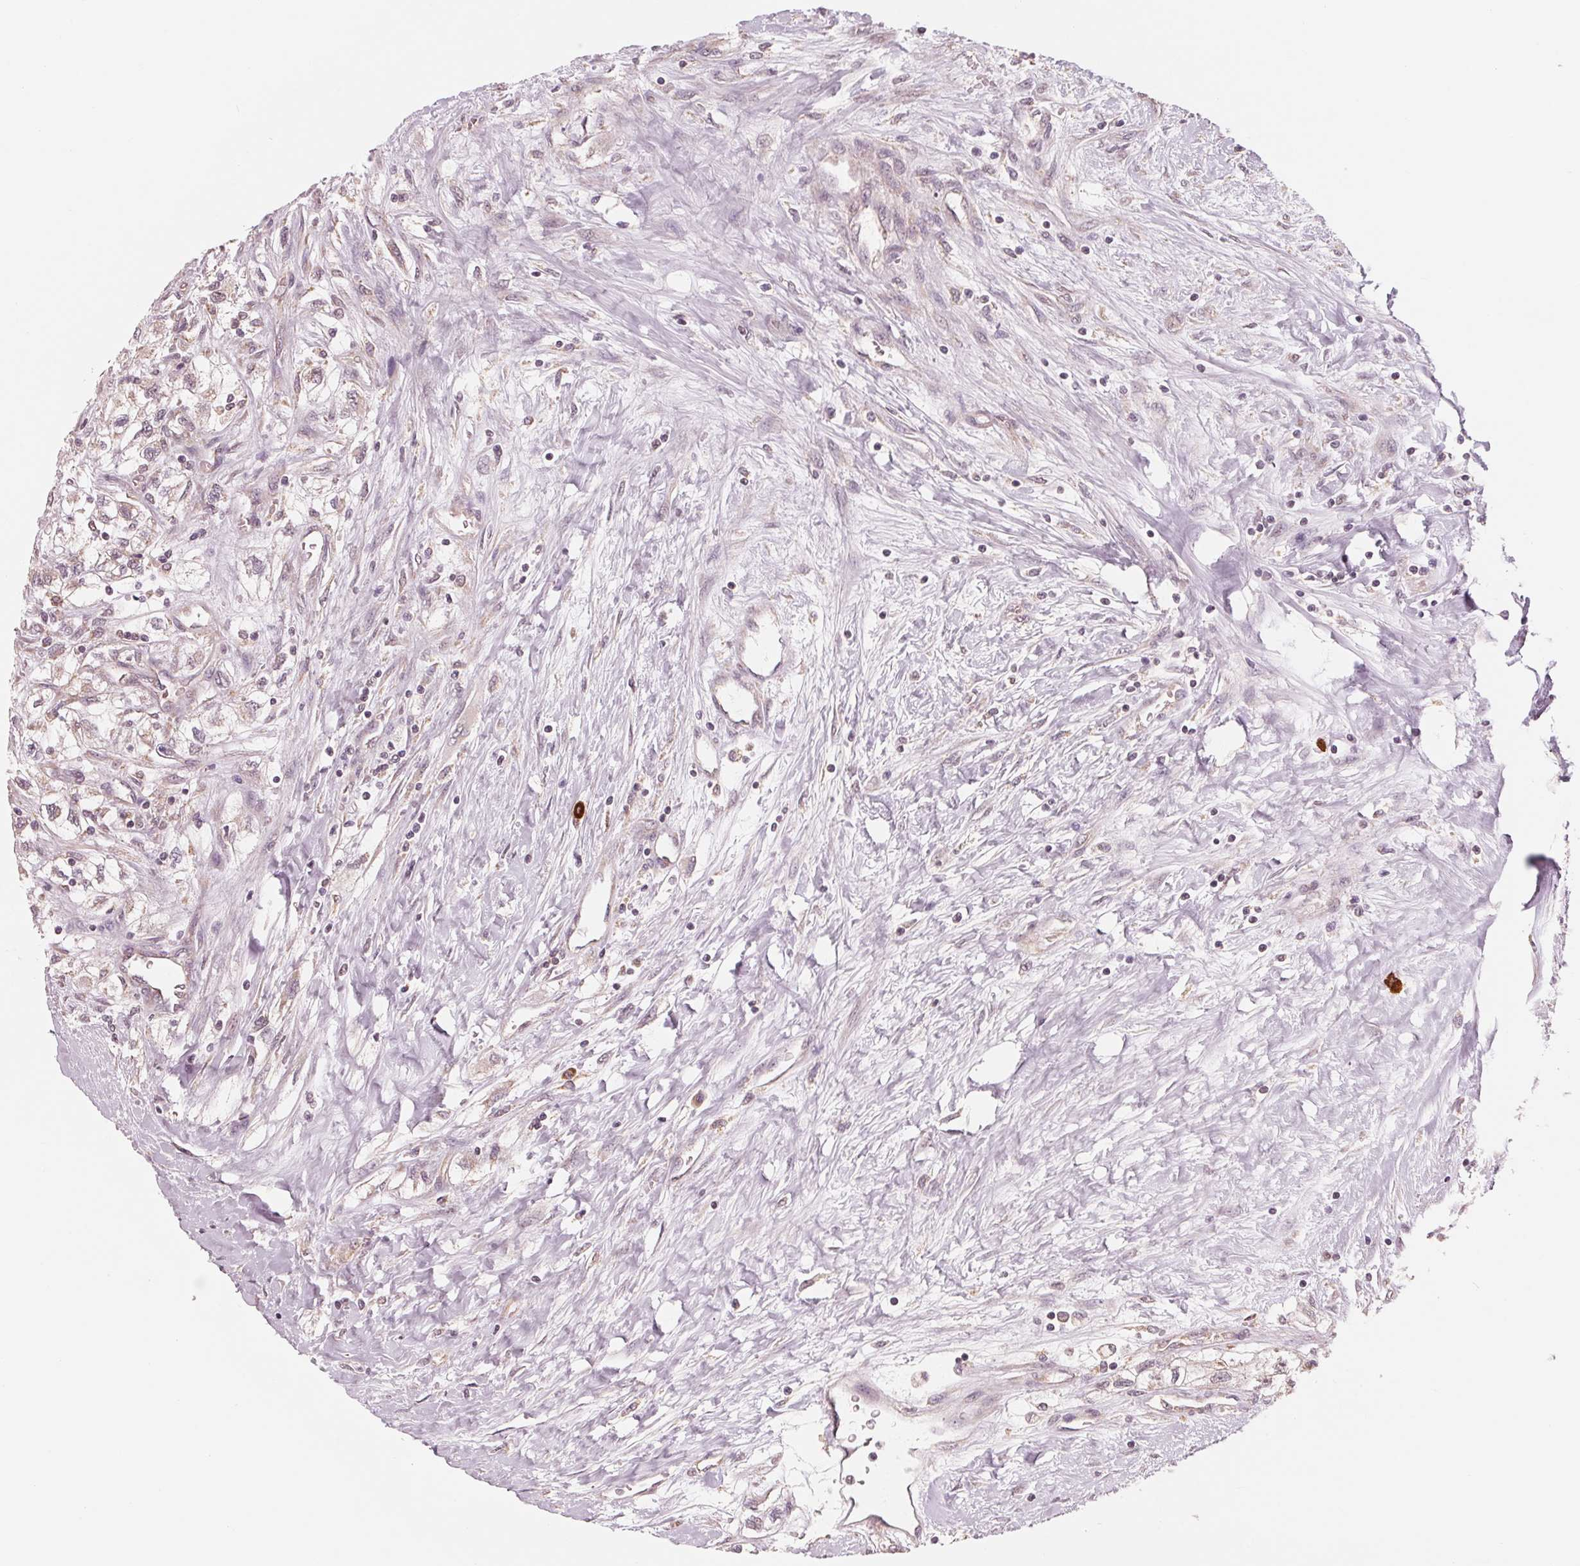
{"staining": {"intensity": "weak", "quantity": "25%-75%", "location": "cytoplasmic/membranous"}, "tissue": "renal cancer", "cell_type": "Tumor cells", "image_type": "cancer", "snomed": [{"axis": "morphology", "description": "Adenocarcinoma, NOS"}, {"axis": "topography", "description": "Kidney"}], "caption": "The immunohistochemical stain shows weak cytoplasmic/membranous positivity in tumor cells of renal adenocarcinoma tissue.", "gene": "GIGYF2", "patient": {"sex": "male", "age": 59}}